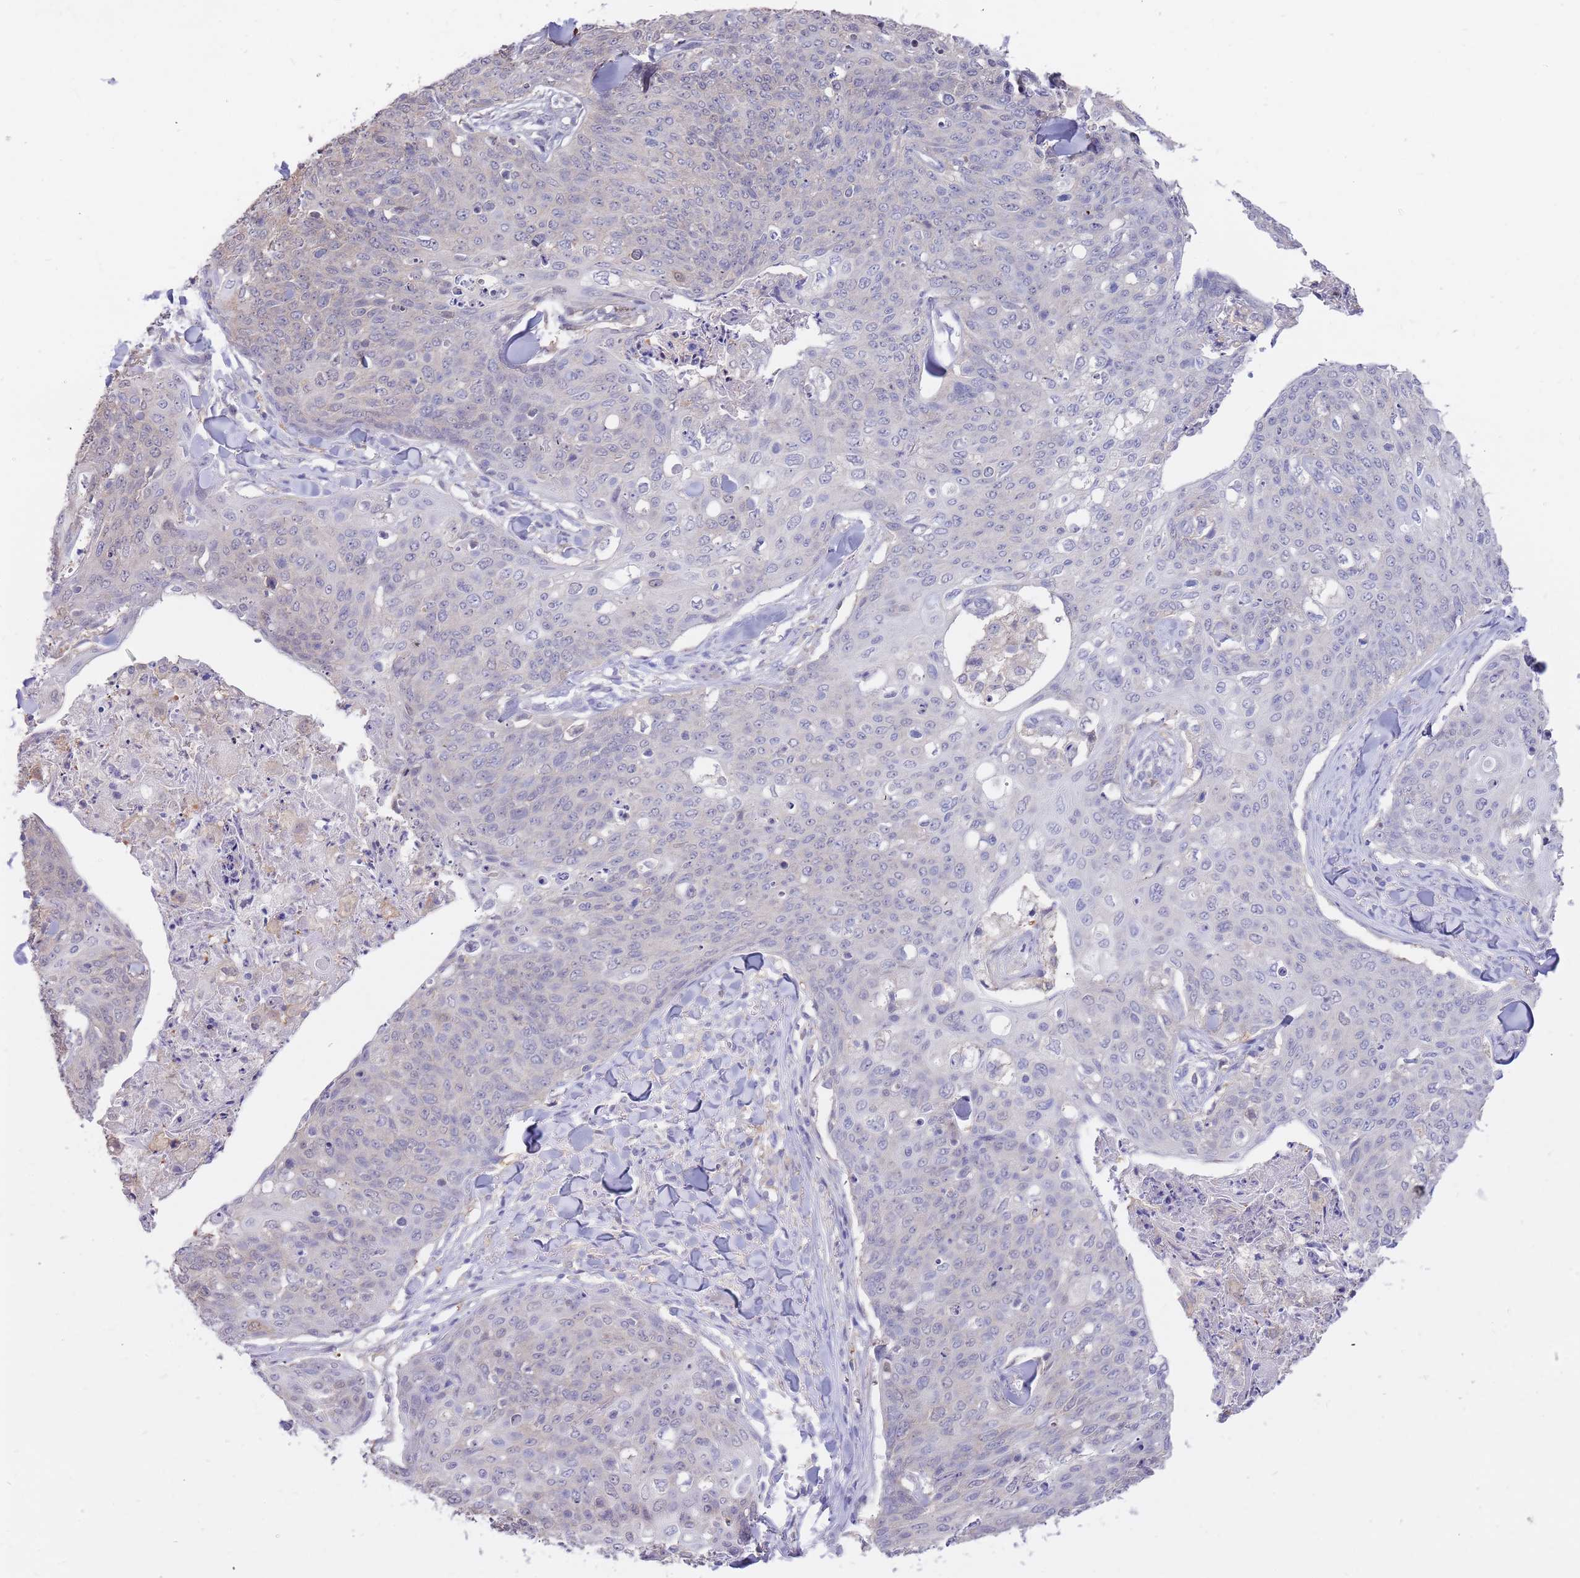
{"staining": {"intensity": "negative", "quantity": "none", "location": "none"}, "tissue": "skin cancer", "cell_type": "Tumor cells", "image_type": "cancer", "snomed": [{"axis": "morphology", "description": "Squamous cell carcinoma, NOS"}, {"axis": "topography", "description": "Skin"}, {"axis": "topography", "description": "Vulva"}], "caption": "Photomicrograph shows no significant protein positivity in tumor cells of squamous cell carcinoma (skin).", "gene": "AP5S1", "patient": {"sex": "female", "age": 85}}